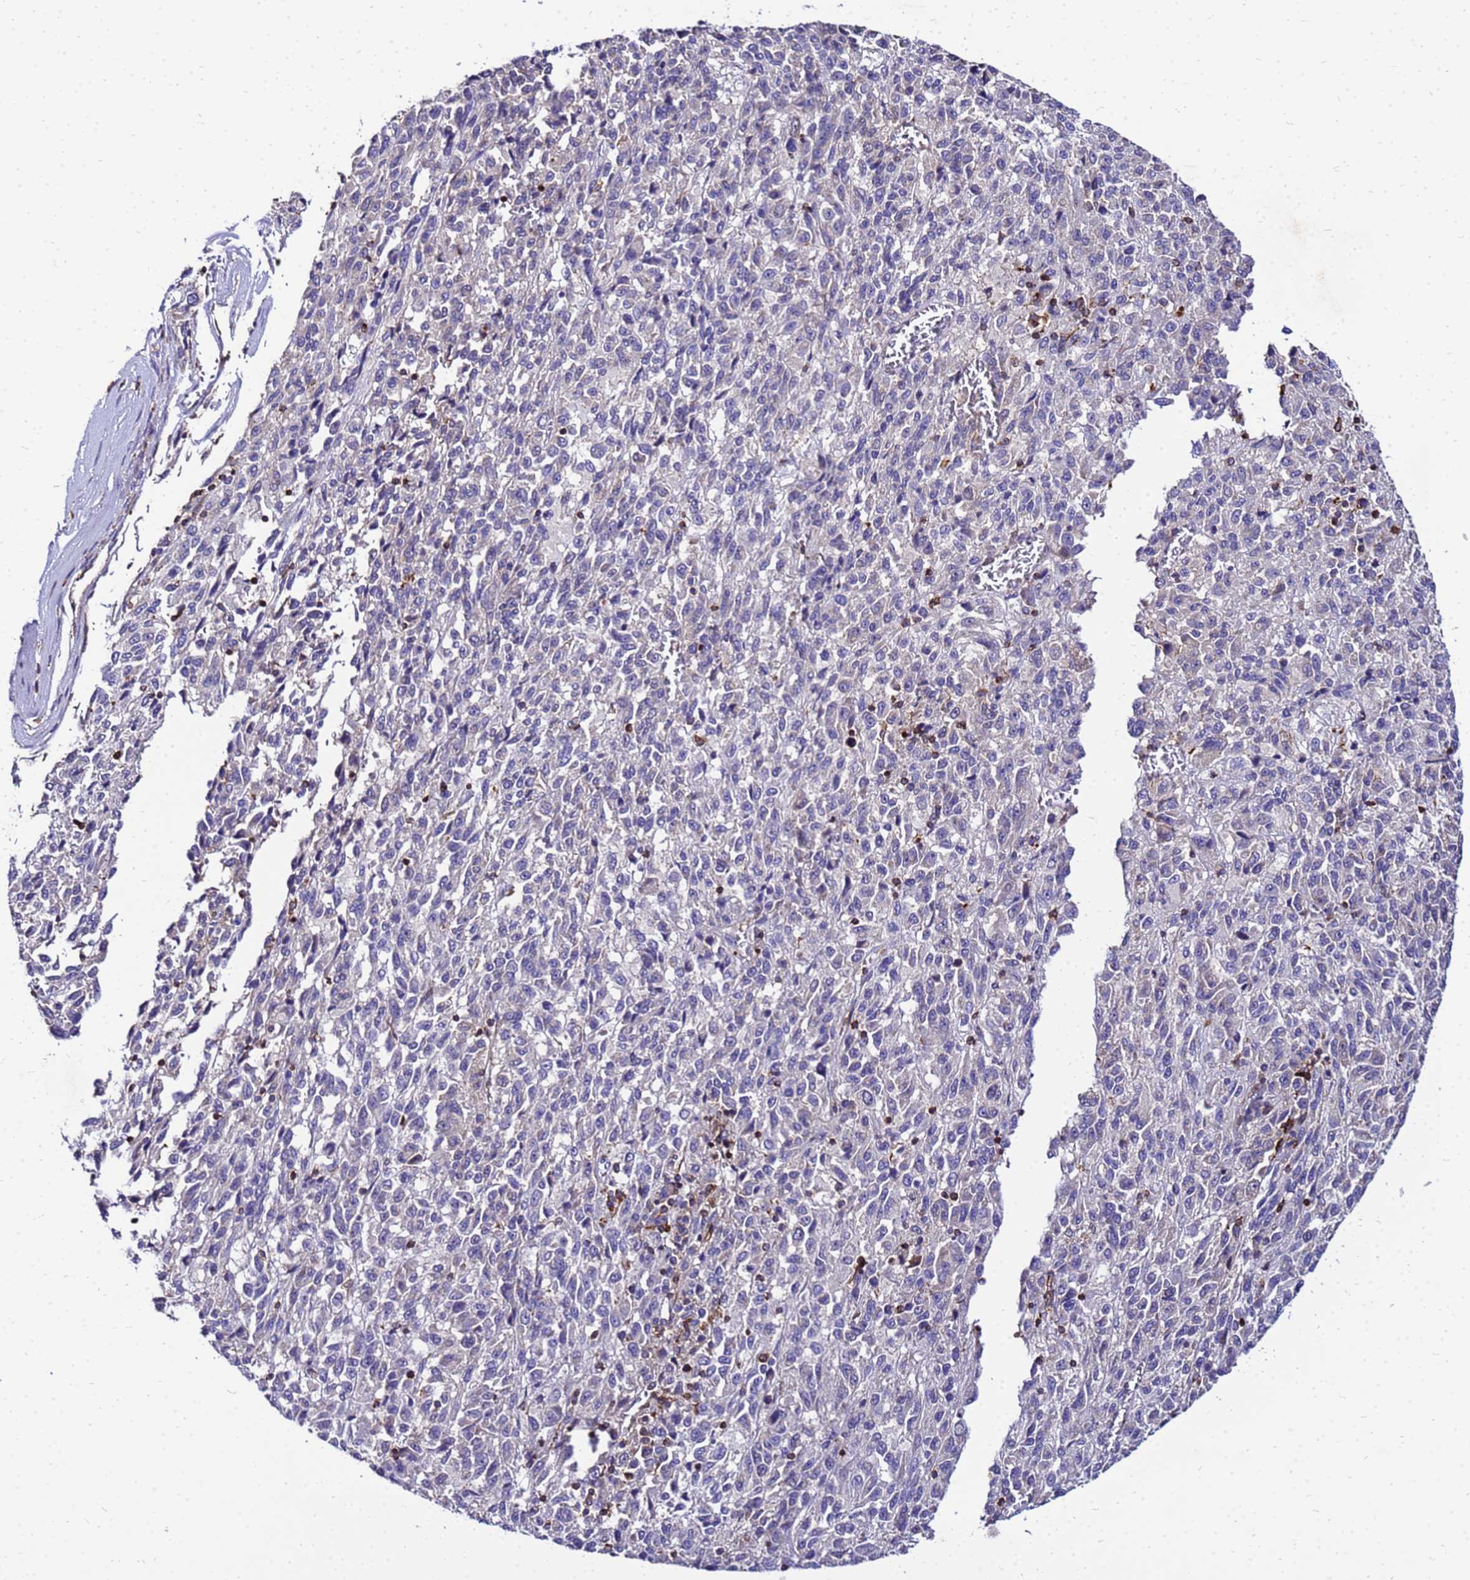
{"staining": {"intensity": "negative", "quantity": "none", "location": "none"}, "tissue": "melanoma", "cell_type": "Tumor cells", "image_type": "cancer", "snomed": [{"axis": "morphology", "description": "Malignant melanoma, Metastatic site"}, {"axis": "topography", "description": "Lung"}], "caption": "Immunohistochemistry of melanoma demonstrates no staining in tumor cells.", "gene": "DBNDD2", "patient": {"sex": "male", "age": 64}}